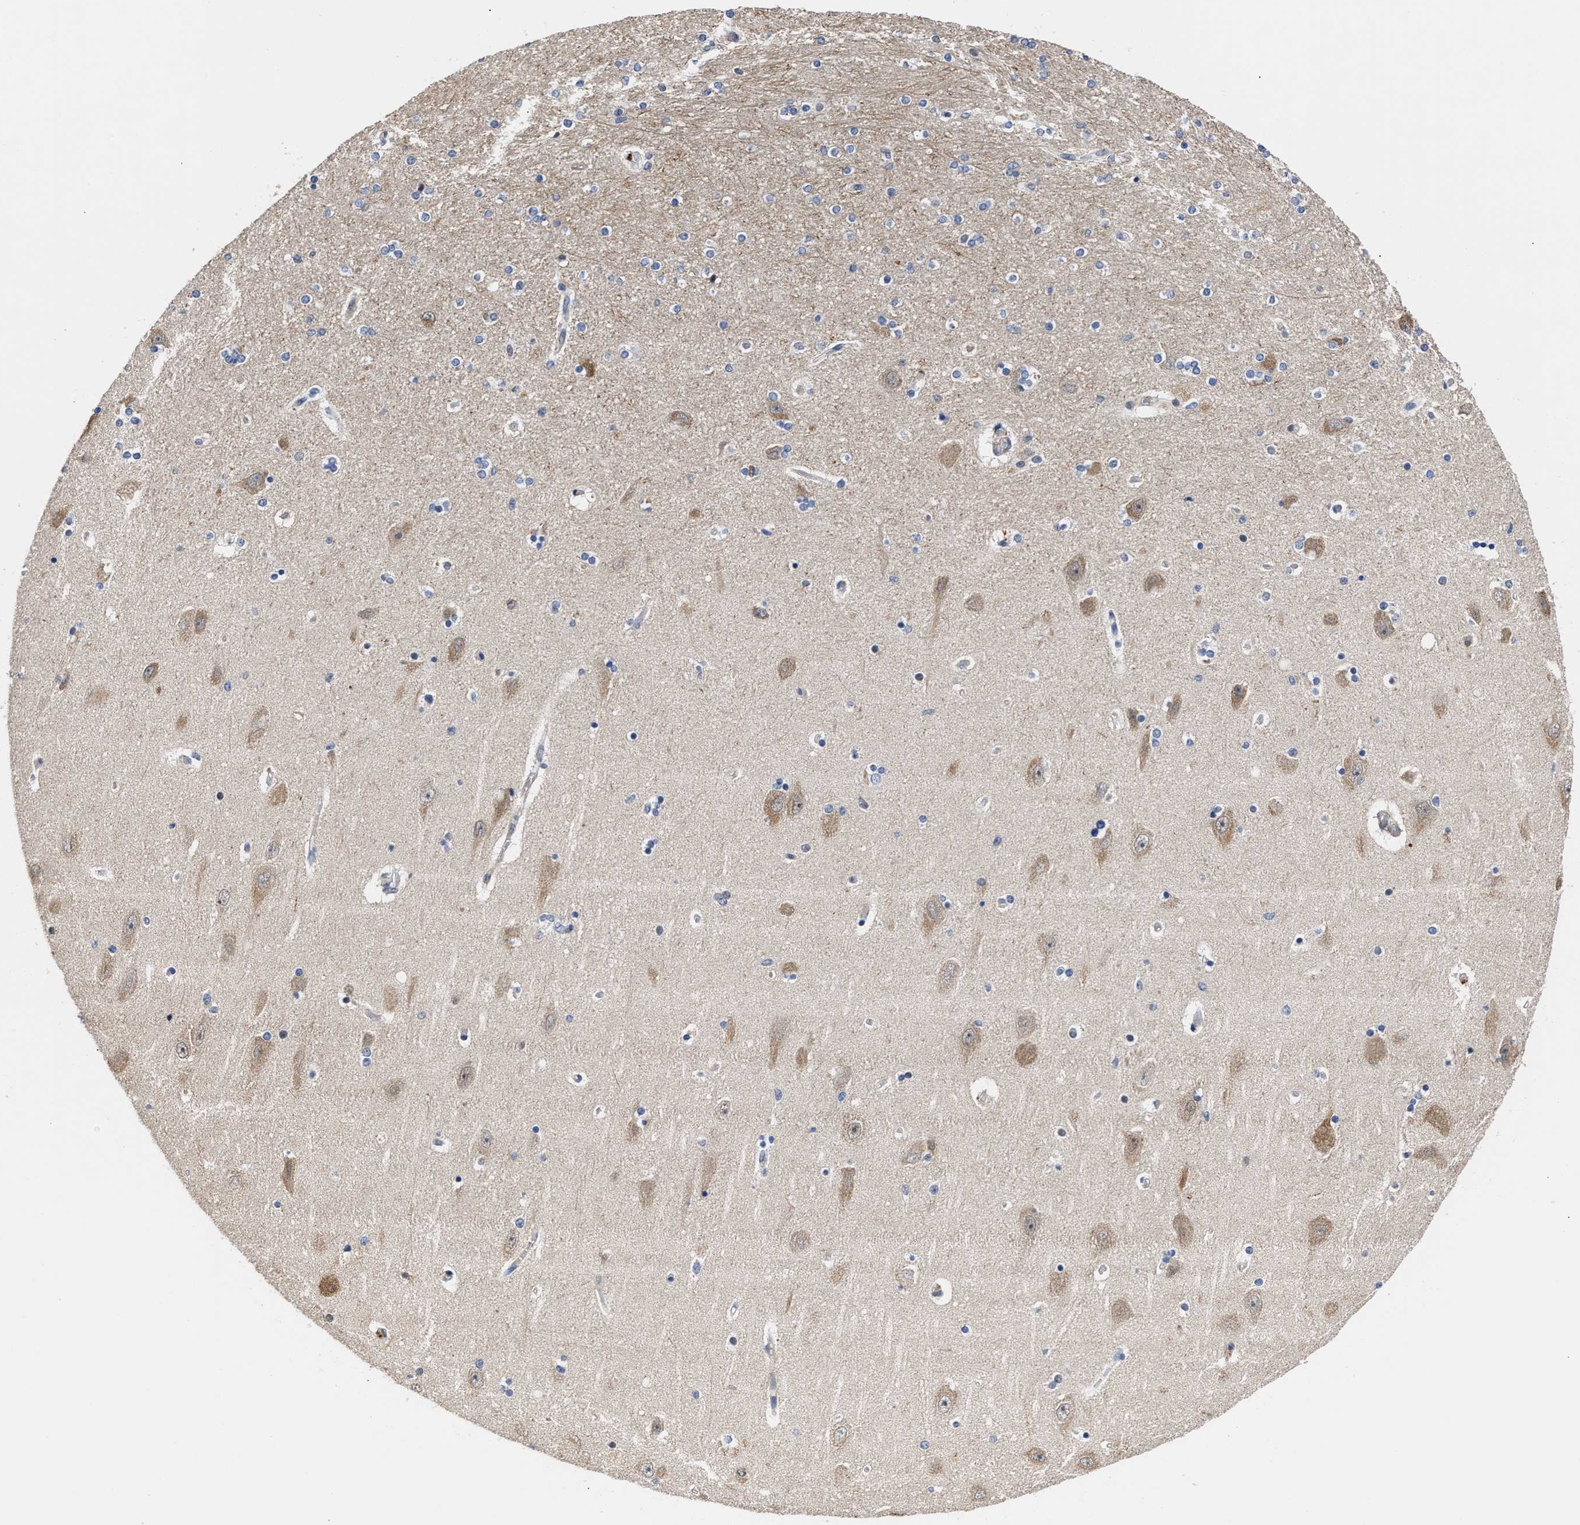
{"staining": {"intensity": "negative", "quantity": "none", "location": "none"}, "tissue": "hippocampus", "cell_type": "Glial cells", "image_type": "normal", "snomed": [{"axis": "morphology", "description": "Normal tissue, NOS"}, {"axis": "topography", "description": "Hippocampus"}], "caption": "IHC image of normal human hippocampus stained for a protein (brown), which shows no staining in glial cells.", "gene": "AHNAK2", "patient": {"sex": "female", "age": 54}}